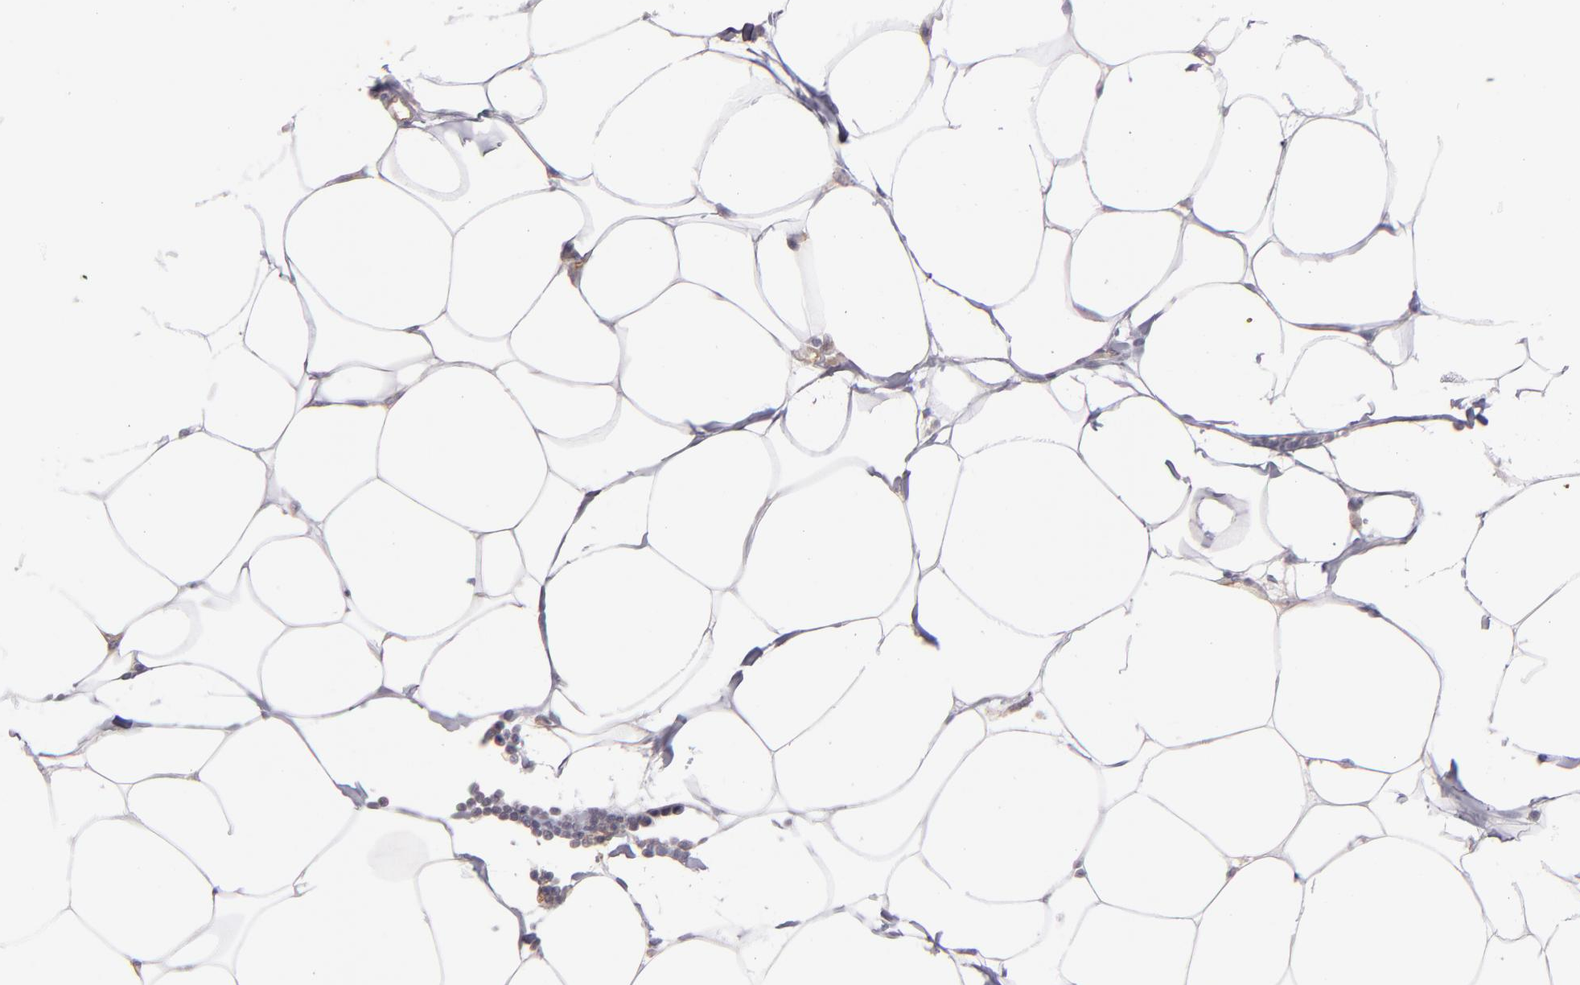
{"staining": {"intensity": "negative", "quantity": "none", "location": "none"}, "tissue": "adipose tissue", "cell_type": "Adipocytes", "image_type": "normal", "snomed": [{"axis": "morphology", "description": "Normal tissue, NOS"}, {"axis": "morphology", "description": "Adenocarcinoma, NOS"}, {"axis": "topography", "description": "Colon"}, {"axis": "topography", "description": "Peripheral nerve tissue"}], "caption": "This is an immunohistochemistry image of benign adipose tissue. There is no expression in adipocytes.", "gene": "THBD", "patient": {"sex": "male", "age": 14}}